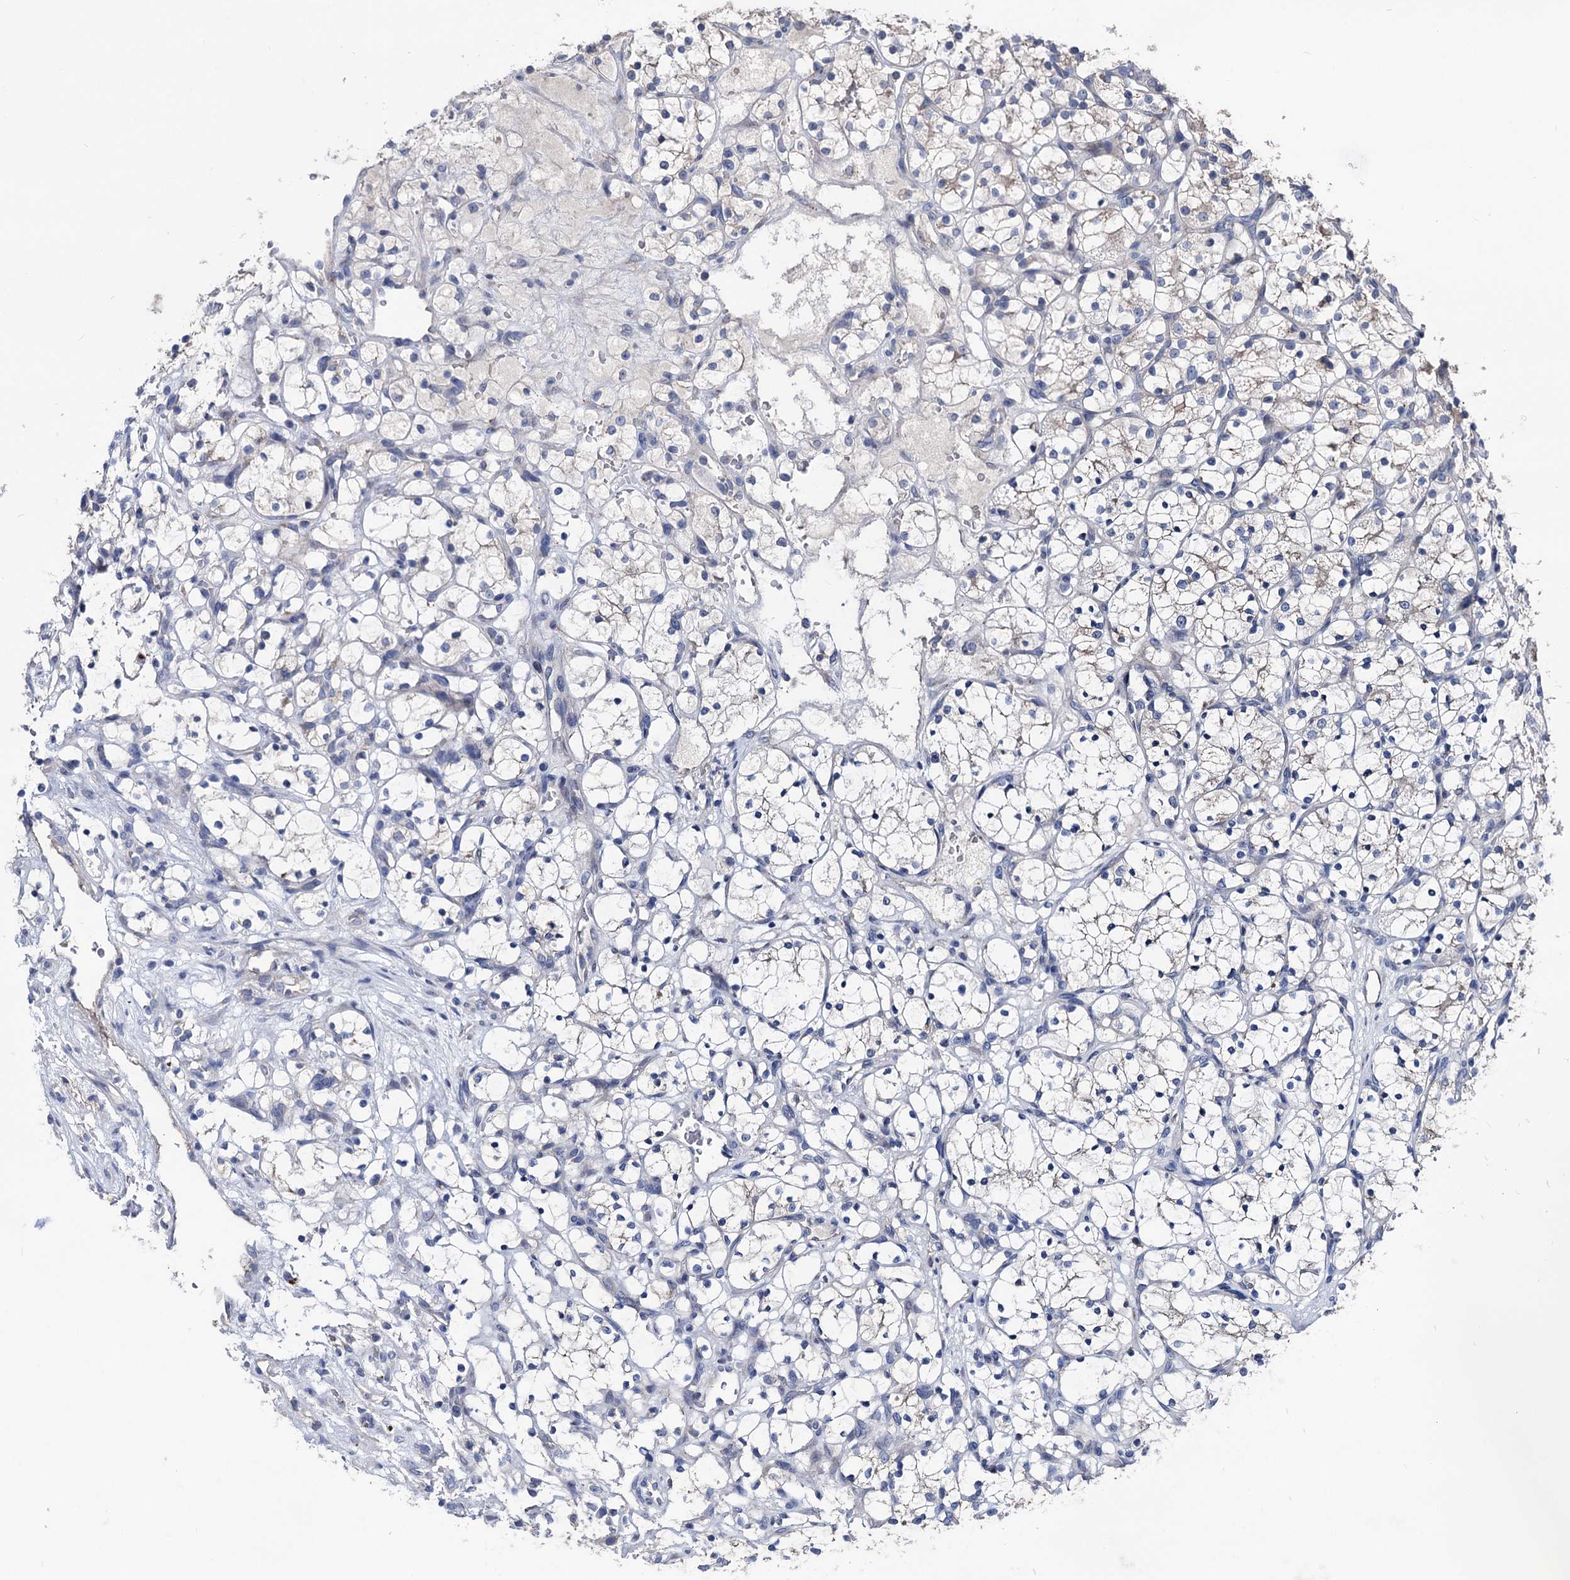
{"staining": {"intensity": "negative", "quantity": "none", "location": "none"}, "tissue": "renal cancer", "cell_type": "Tumor cells", "image_type": "cancer", "snomed": [{"axis": "morphology", "description": "Adenocarcinoma, NOS"}, {"axis": "topography", "description": "Kidney"}], "caption": "An IHC photomicrograph of renal cancer (adenocarcinoma) is shown. There is no staining in tumor cells of renal cancer (adenocarcinoma).", "gene": "SMAGP", "patient": {"sex": "female", "age": 69}}